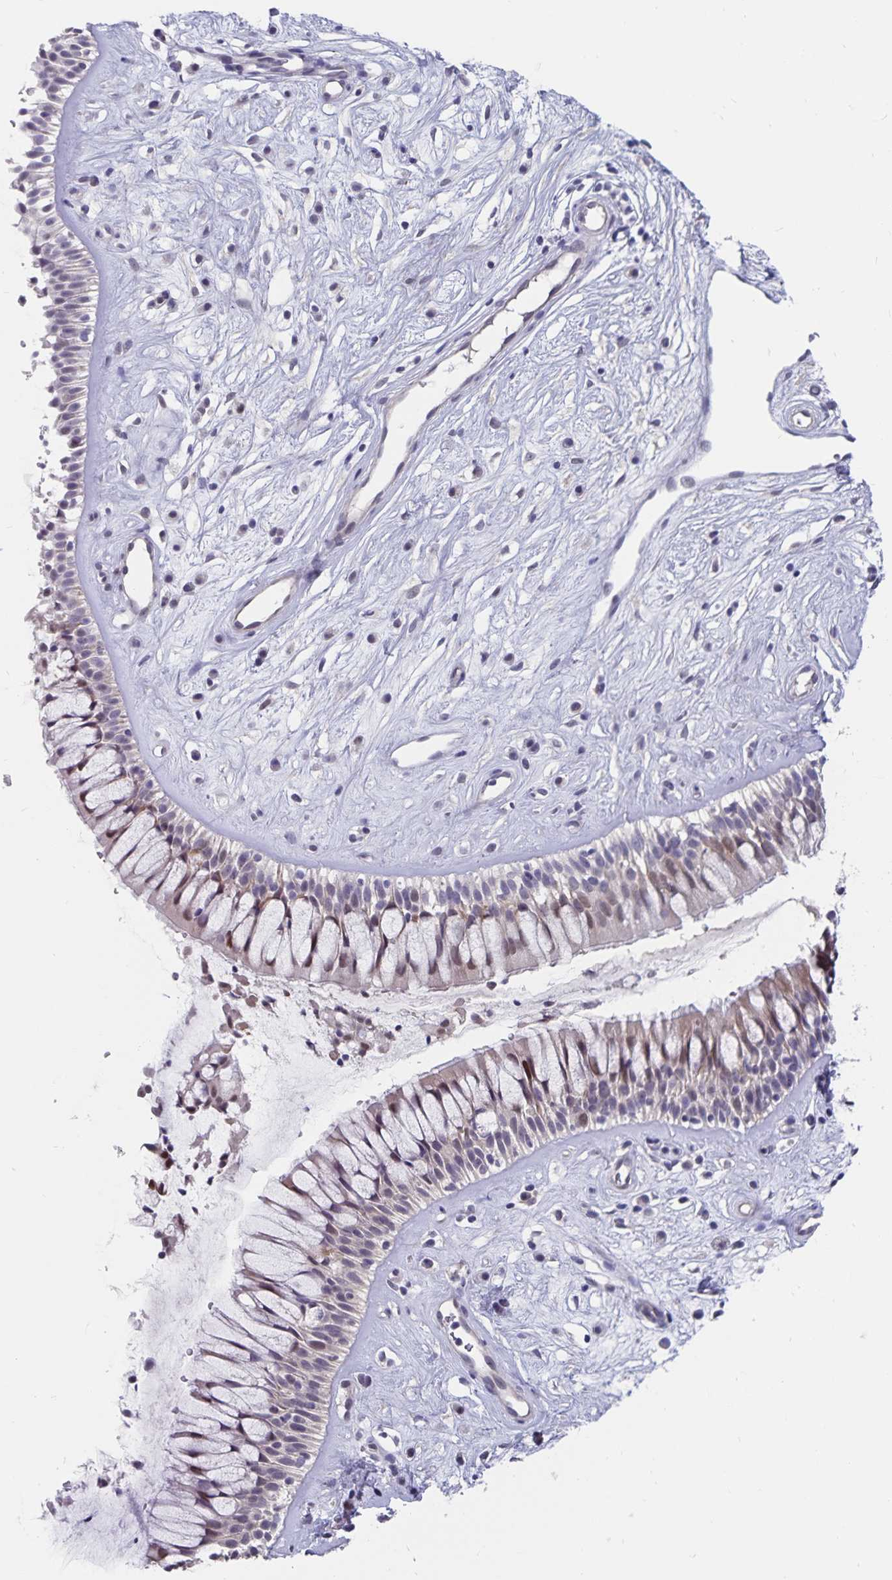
{"staining": {"intensity": "weak", "quantity": "<25%", "location": "cytoplasmic/membranous,nuclear"}, "tissue": "nasopharynx", "cell_type": "Respiratory epithelial cells", "image_type": "normal", "snomed": [{"axis": "morphology", "description": "Normal tissue, NOS"}, {"axis": "topography", "description": "Nasopharynx"}], "caption": "IHC photomicrograph of unremarkable human nasopharynx stained for a protein (brown), which shows no positivity in respiratory epithelial cells.", "gene": "BAG6", "patient": {"sex": "male", "age": 32}}